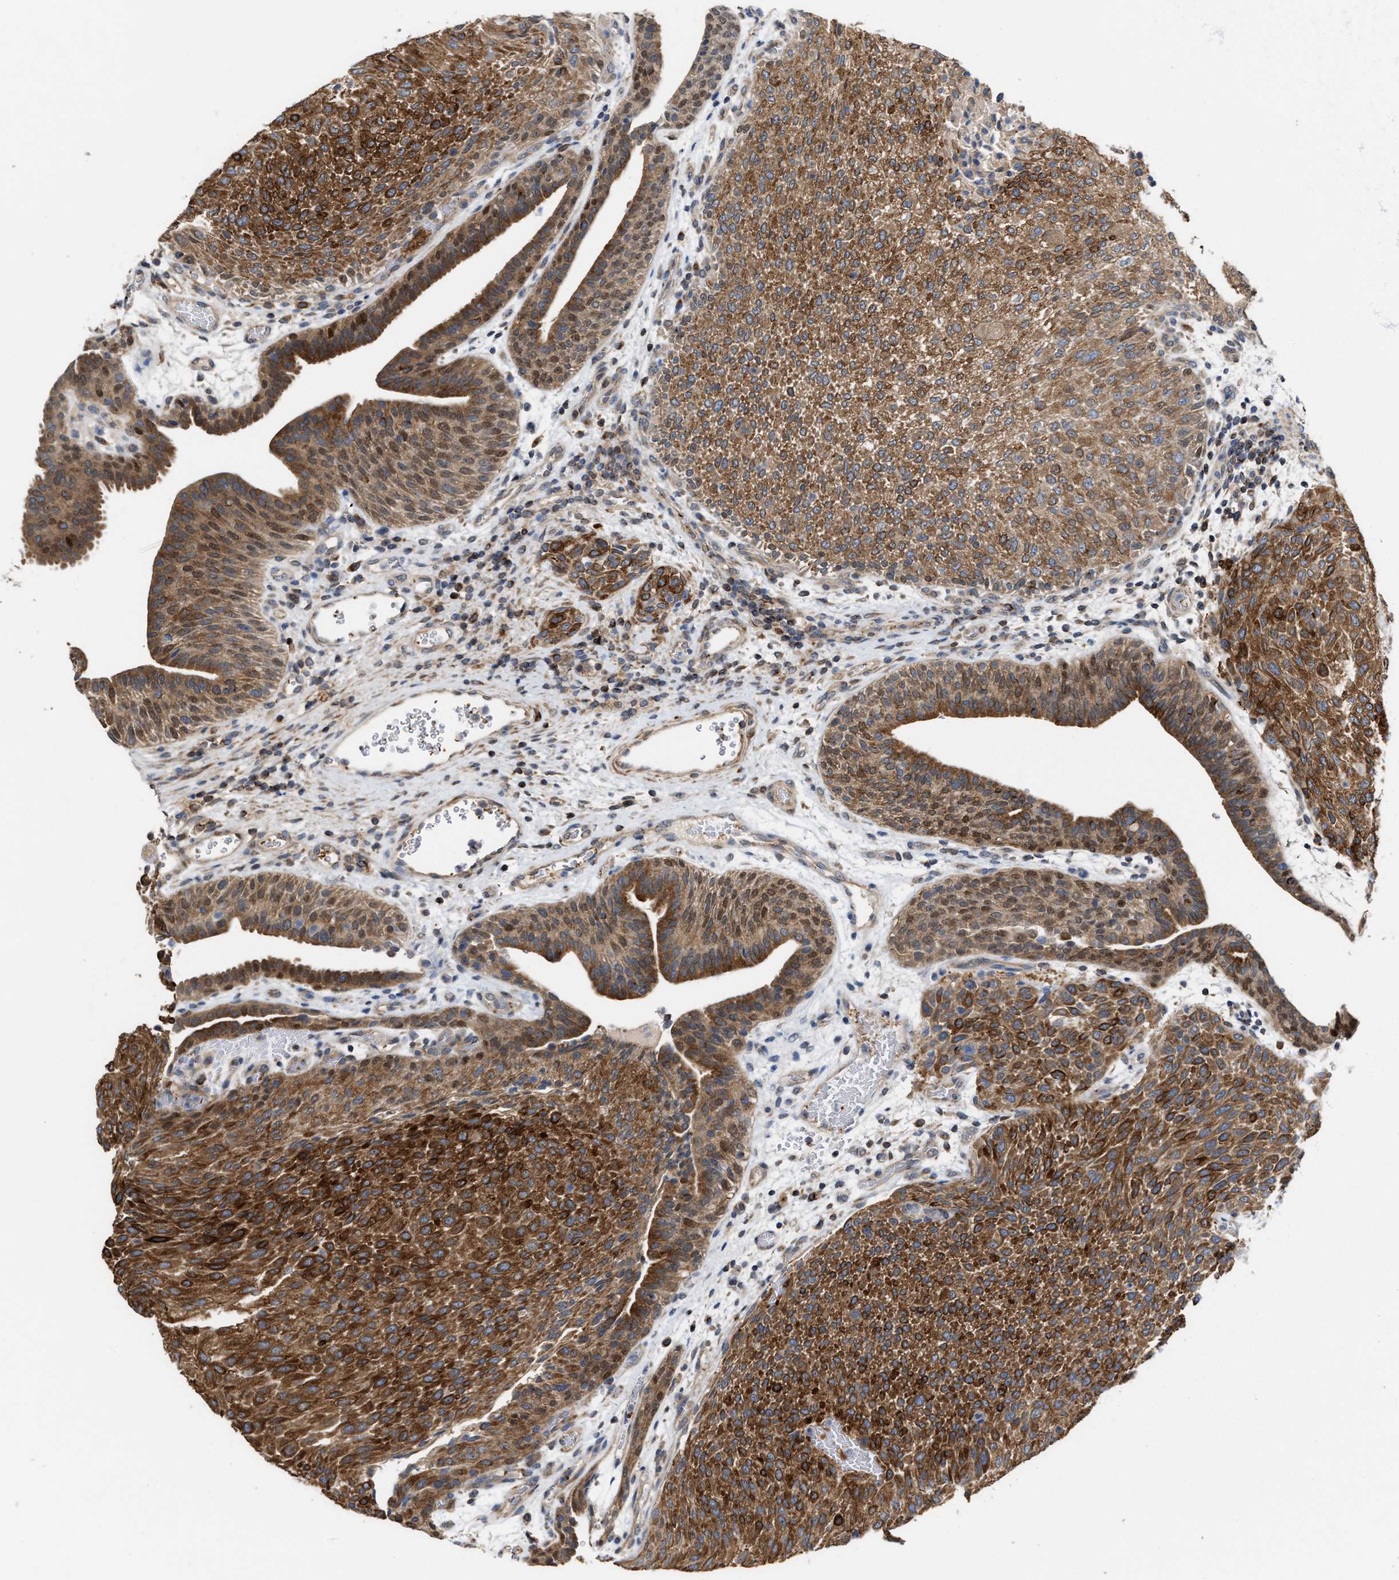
{"staining": {"intensity": "strong", "quantity": ">75%", "location": "cytoplasmic/membranous"}, "tissue": "urothelial cancer", "cell_type": "Tumor cells", "image_type": "cancer", "snomed": [{"axis": "morphology", "description": "Urothelial carcinoma, Low grade"}, {"axis": "morphology", "description": "Urothelial carcinoma, High grade"}, {"axis": "topography", "description": "Urinary bladder"}], "caption": "This is a micrograph of immunohistochemistry staining of urothelial carcinoma (high-grade), which shows strong positivity in the cytoplasmic/membranous of tumor cells.", "gene": "BBLN", "patient": {"sex": "male", "age": 35}}